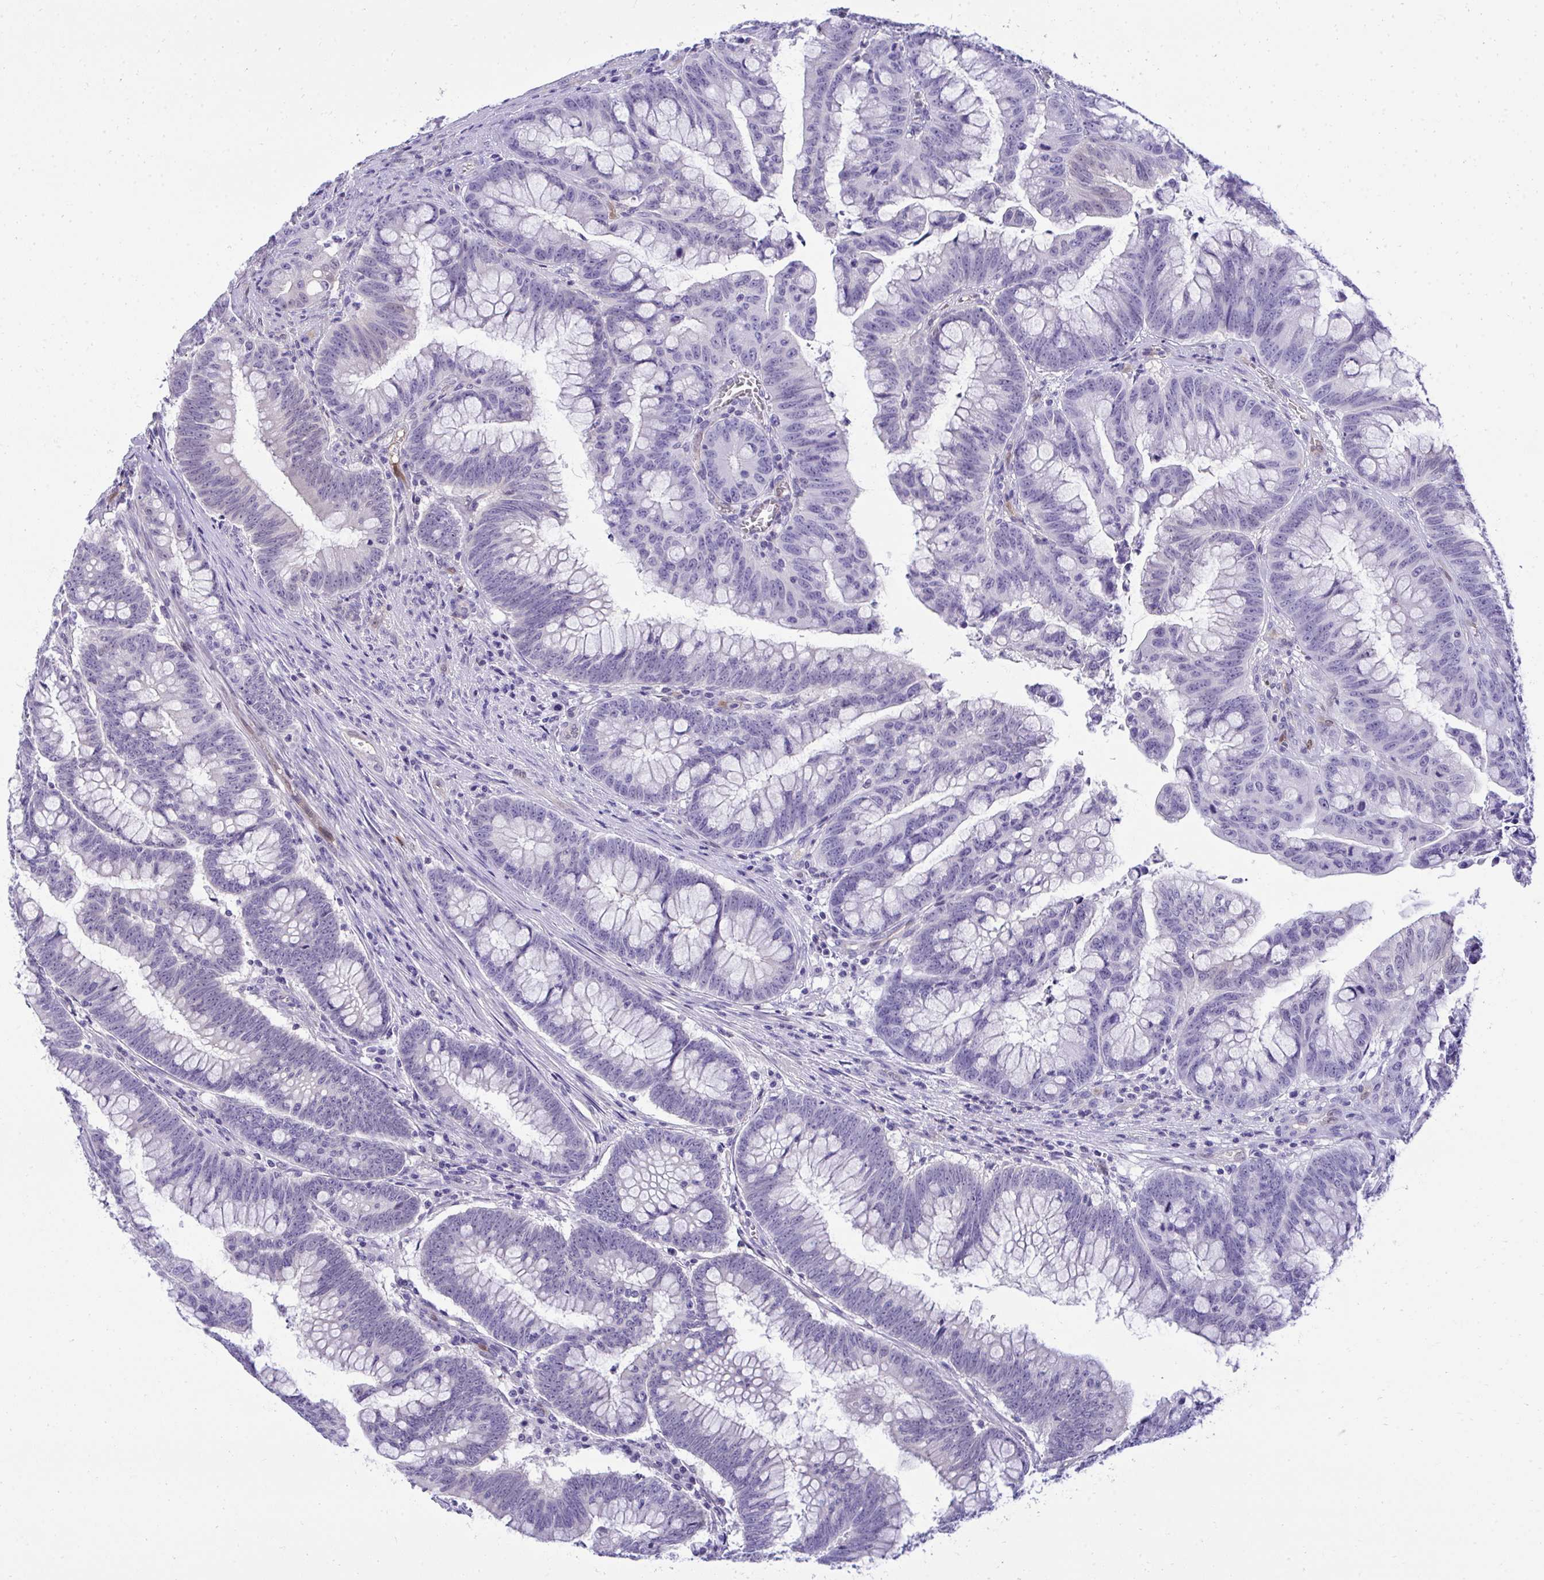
{"staining": {"intensity": "negative", "quantity": "none", "location": "none"}, "tissue": "colorectal cancer", "cell_type": "Tumor cells", "image_type": "cancer", "snomed": [{"axis": "morphology", "description": "Adenocarcinoma, NOS"}, {"axis": "topography", "description": "Colon"}], "caption": "Immunohistochemistry (IHC) histopathology image of neoplastic tissue: adenocarcinoma (colorectal) stained with DAB (3,3'-diaminobenzidine) demonstrates no significant protein expression in tumor cells.", "gene": "PGM2L1", "patient": {"sex": "male", "age": 62}}